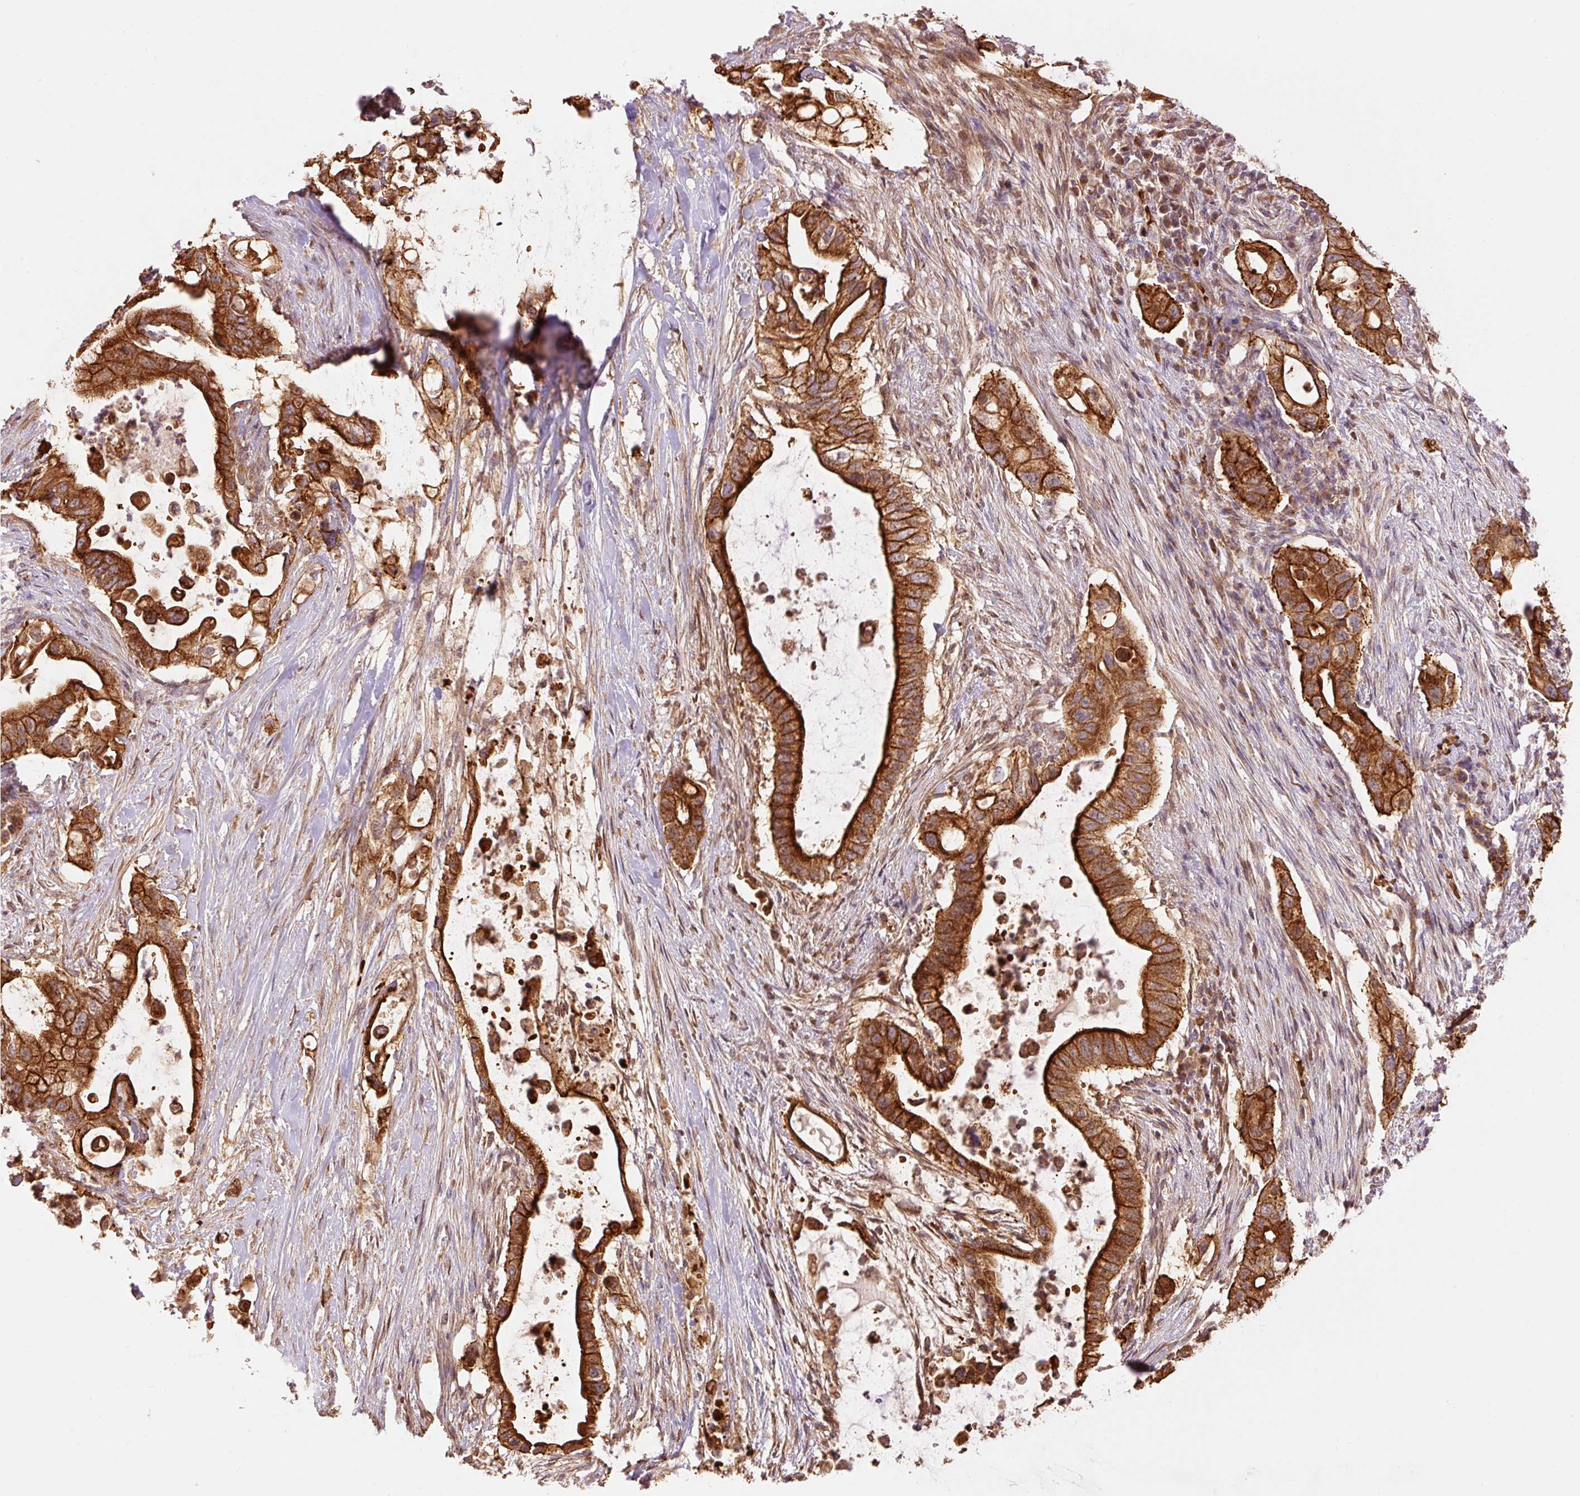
{"staining": {"intensity": "strong", "quantity": ">75%", "location": "cytoplasmic/membranous"}, "tissue": "pancreatic cancer", "cell_type": "Tumor cells", "image_type": "cancer", "snomed": [{"axis": "morphology", "description": "Adenocarcinoma, NOS"}, {"axis": "topography", "description": "Pancreas"}], "caption": "Immunohistochemical staining of pancreatic cancer (adenocarcinoma) reveals high levels of strong cytoplasmic/membranous protein positivity in approximately >75% of tumor cells.", "gene": "ADCY4", "patient": {"sex": "female", "age": 72}}